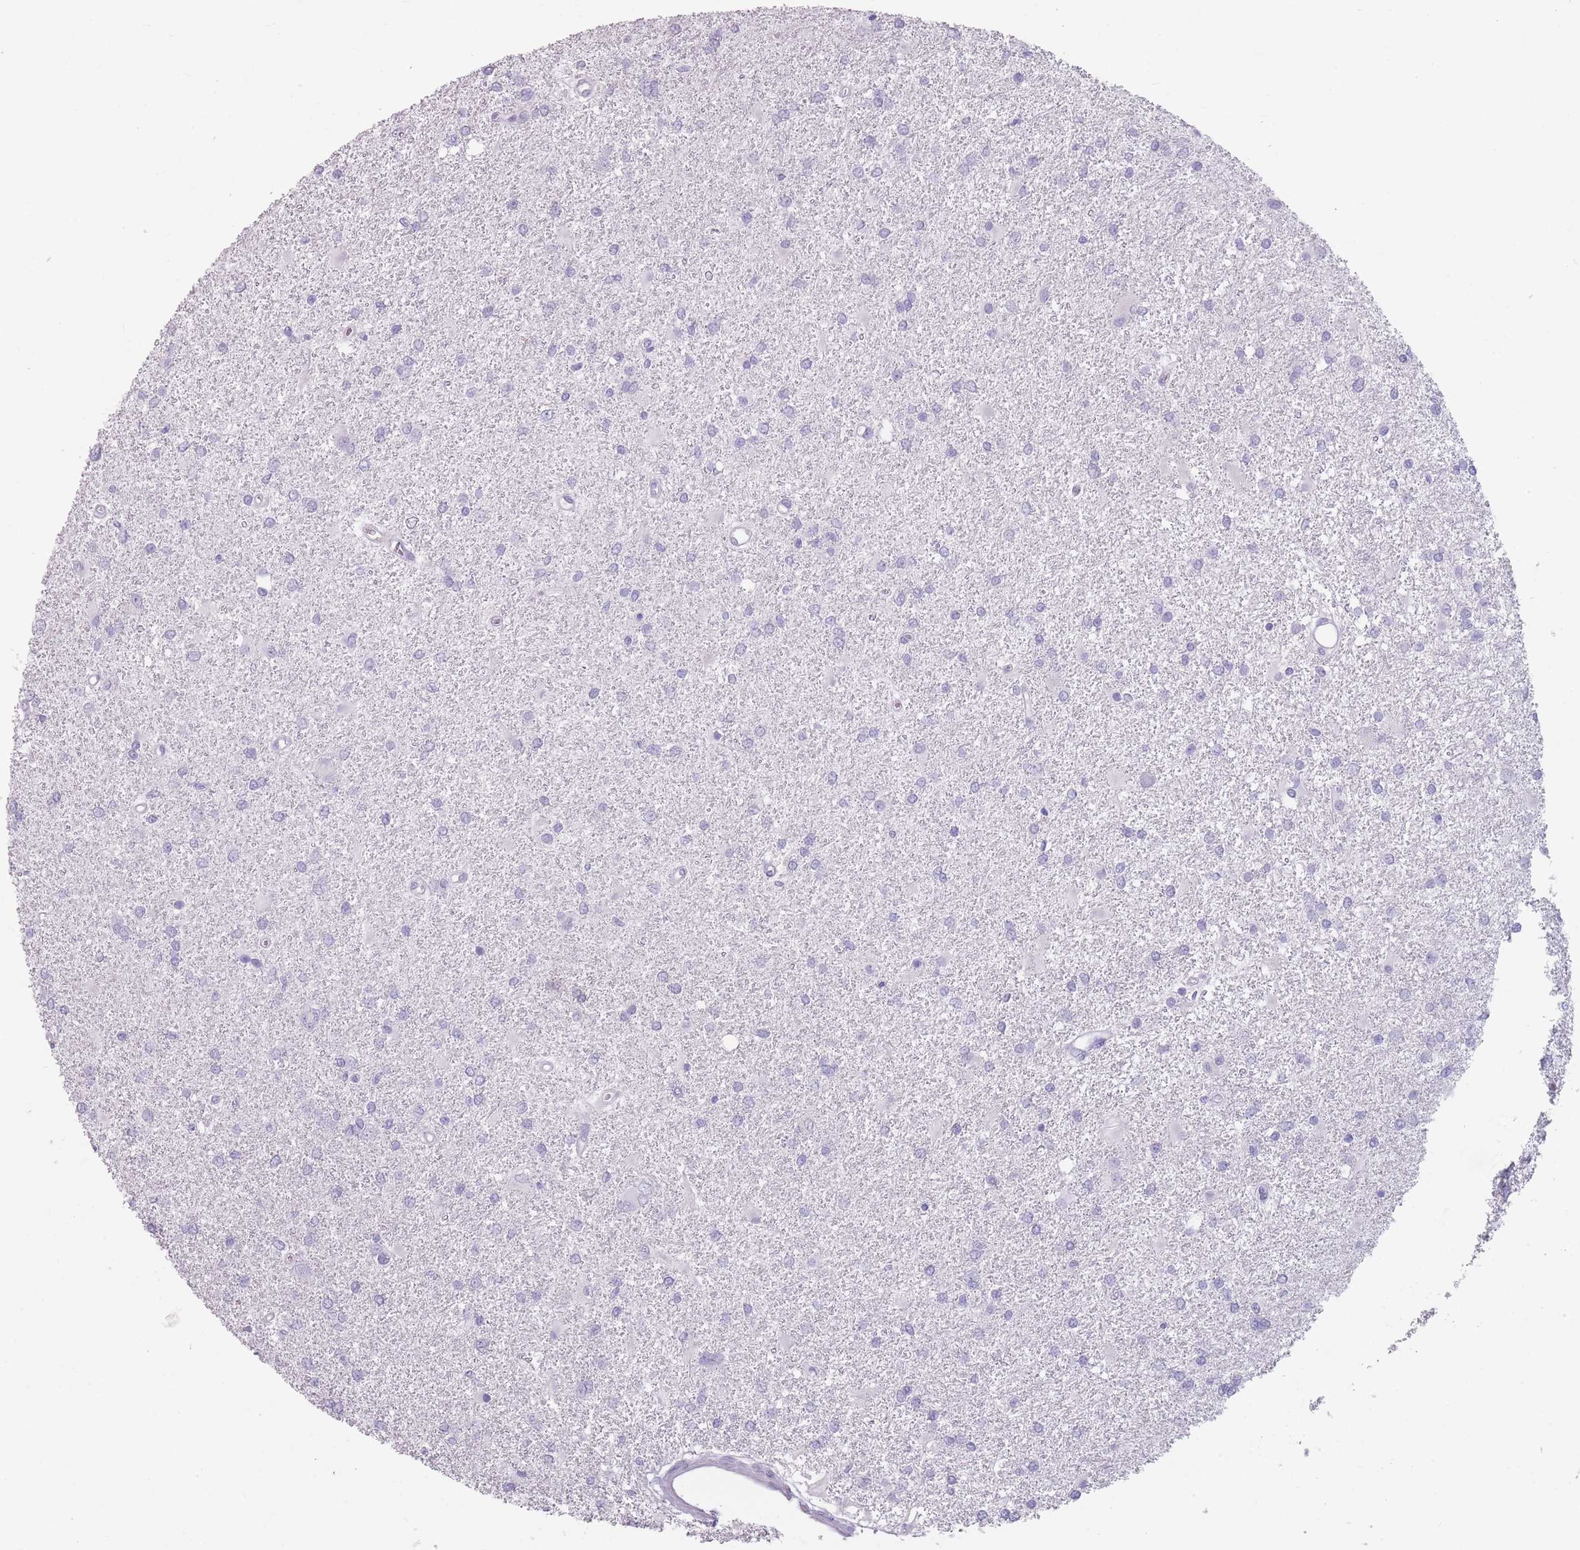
{"staining": {"intensity": "negative", "quantity": "none", "location": "none"}, "tissue": "glioma", "cell_type": "Tumor cells", "image_type": "cancer", "snomed": [{"axis": "morphology", "description": "Glioma, malignant, High grade"}, {"axis": "topography", "description": "Brain"}], "caption": "Tumor cells show no significant protein staining in malignant high-grade glioma.", "gene": "CCNO", "patient": {"sex": "female", "age": 50}}